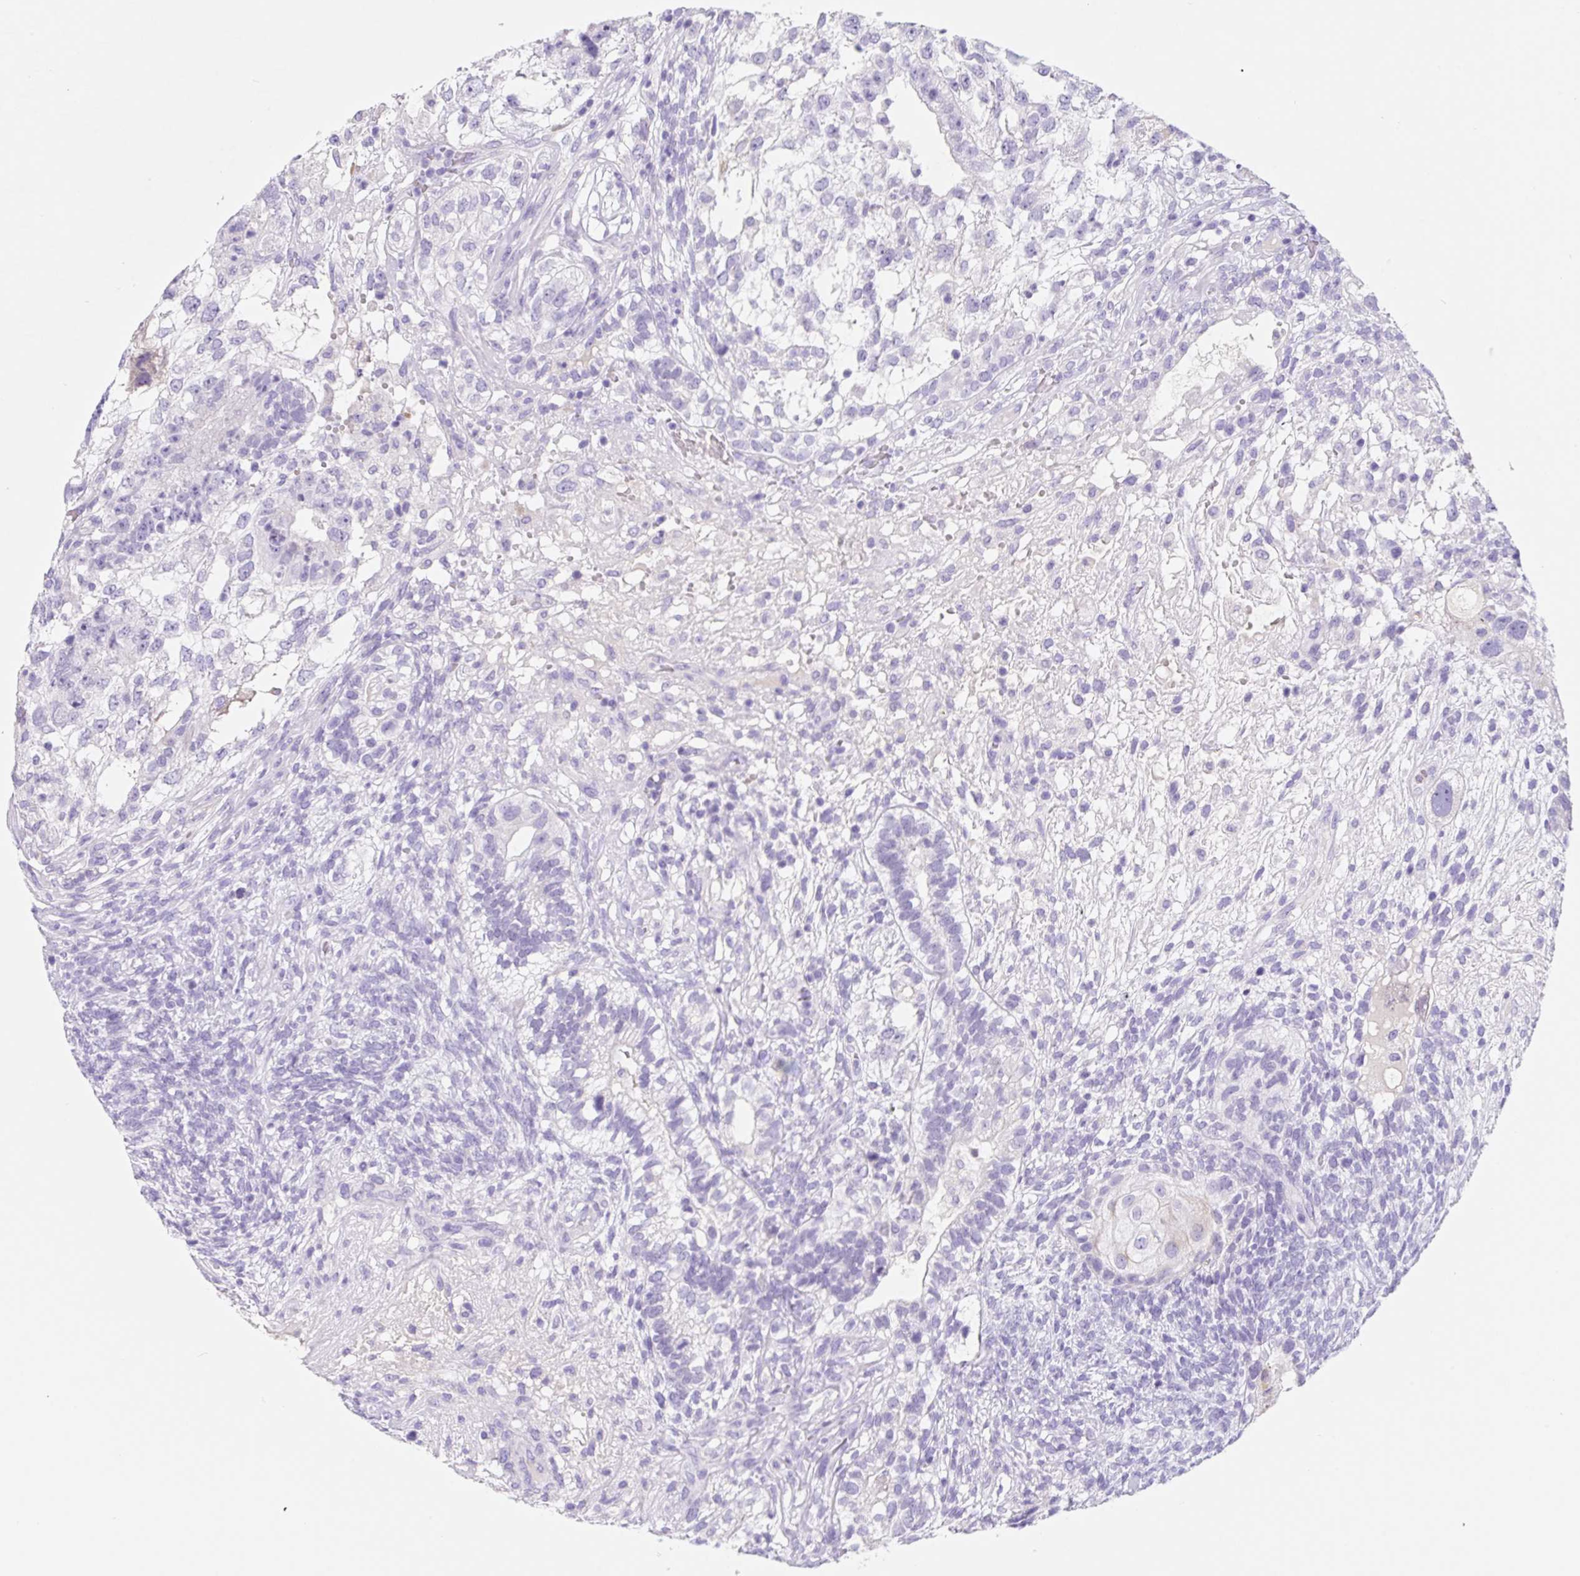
{"staining": {"intensity": "negative", "quantity": "none", "location": "none"}, "tissue": "testis cancer", "cell_type": "Tumor cells", "image_type": "cancer", "snomed": [{"axis": "morphology", "description": "Seminoma, NOS"}, {"axis": "morphology", "description": "Carcinoma, Embryonal, NOS"}, {"axis": "topography", "description": "Testis"}], "caption": "This is an immunohistochemistry (IHC) photomicrograph of human testis cancer. There is no positivity in tumor cells.", "gene": "KLK8", "patient": {"sex": "male", "age": 41}}